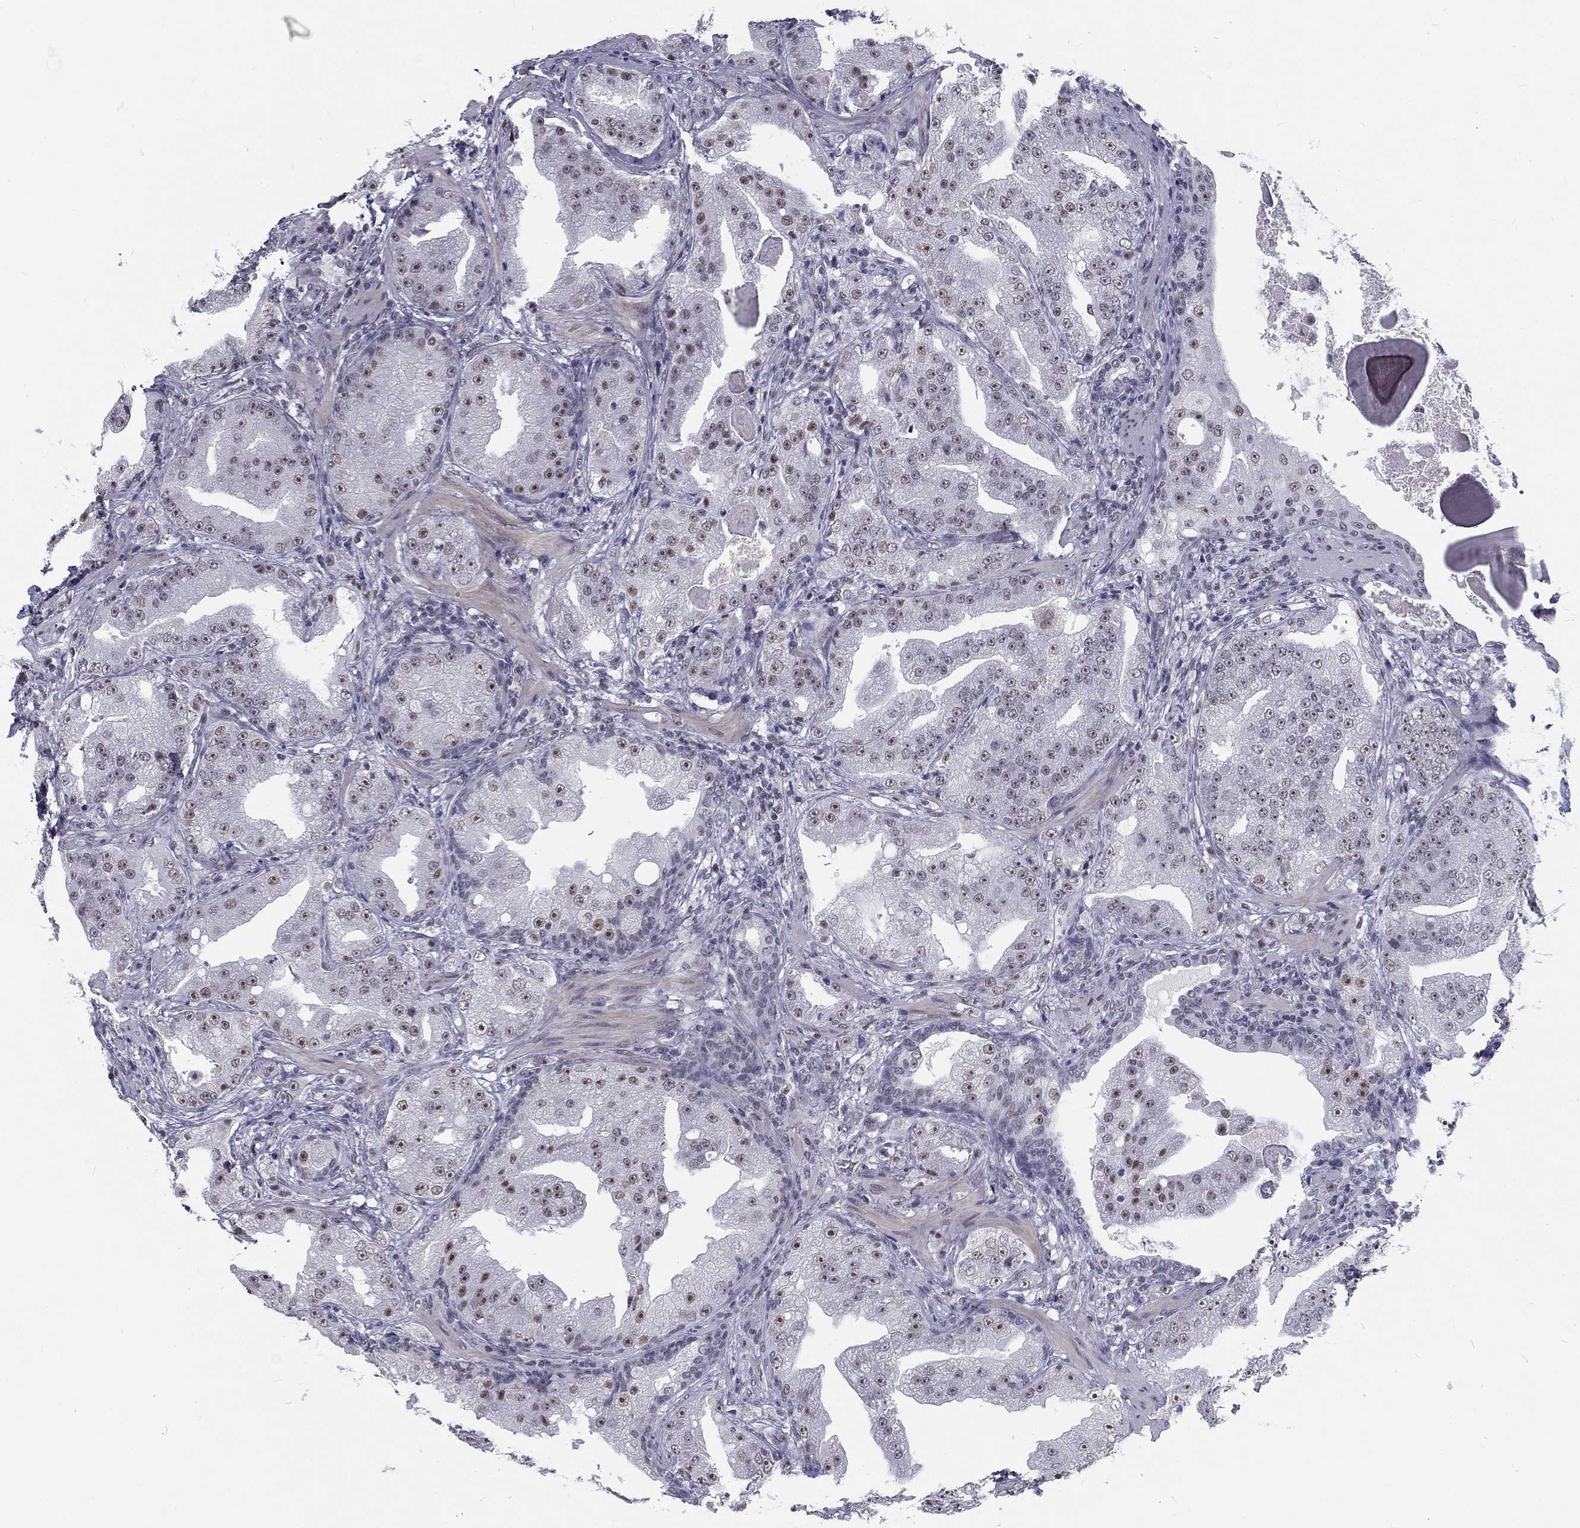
{"staining": {"intensity": "weak", "quantity": "25%-75%", "location": "nuclear"}, "tissue": "prostate cancer", "cell_type": "Tumor cells", "image_type": "cancer", "snomed": [{"axis": "morphology", "description": "Adenocarcinoma, Low grade"}, {"axis": "topography", "description": "Prostate"}], "caption": "IHC photomicrograph of prostate cancer stained for a protein (brown), which demonstrates low levels of weak nuclear positivity in approximately 25%-75% of tumor cells.", "gene": "SNORC", "patient": {"sex": "male", "age": 62}}